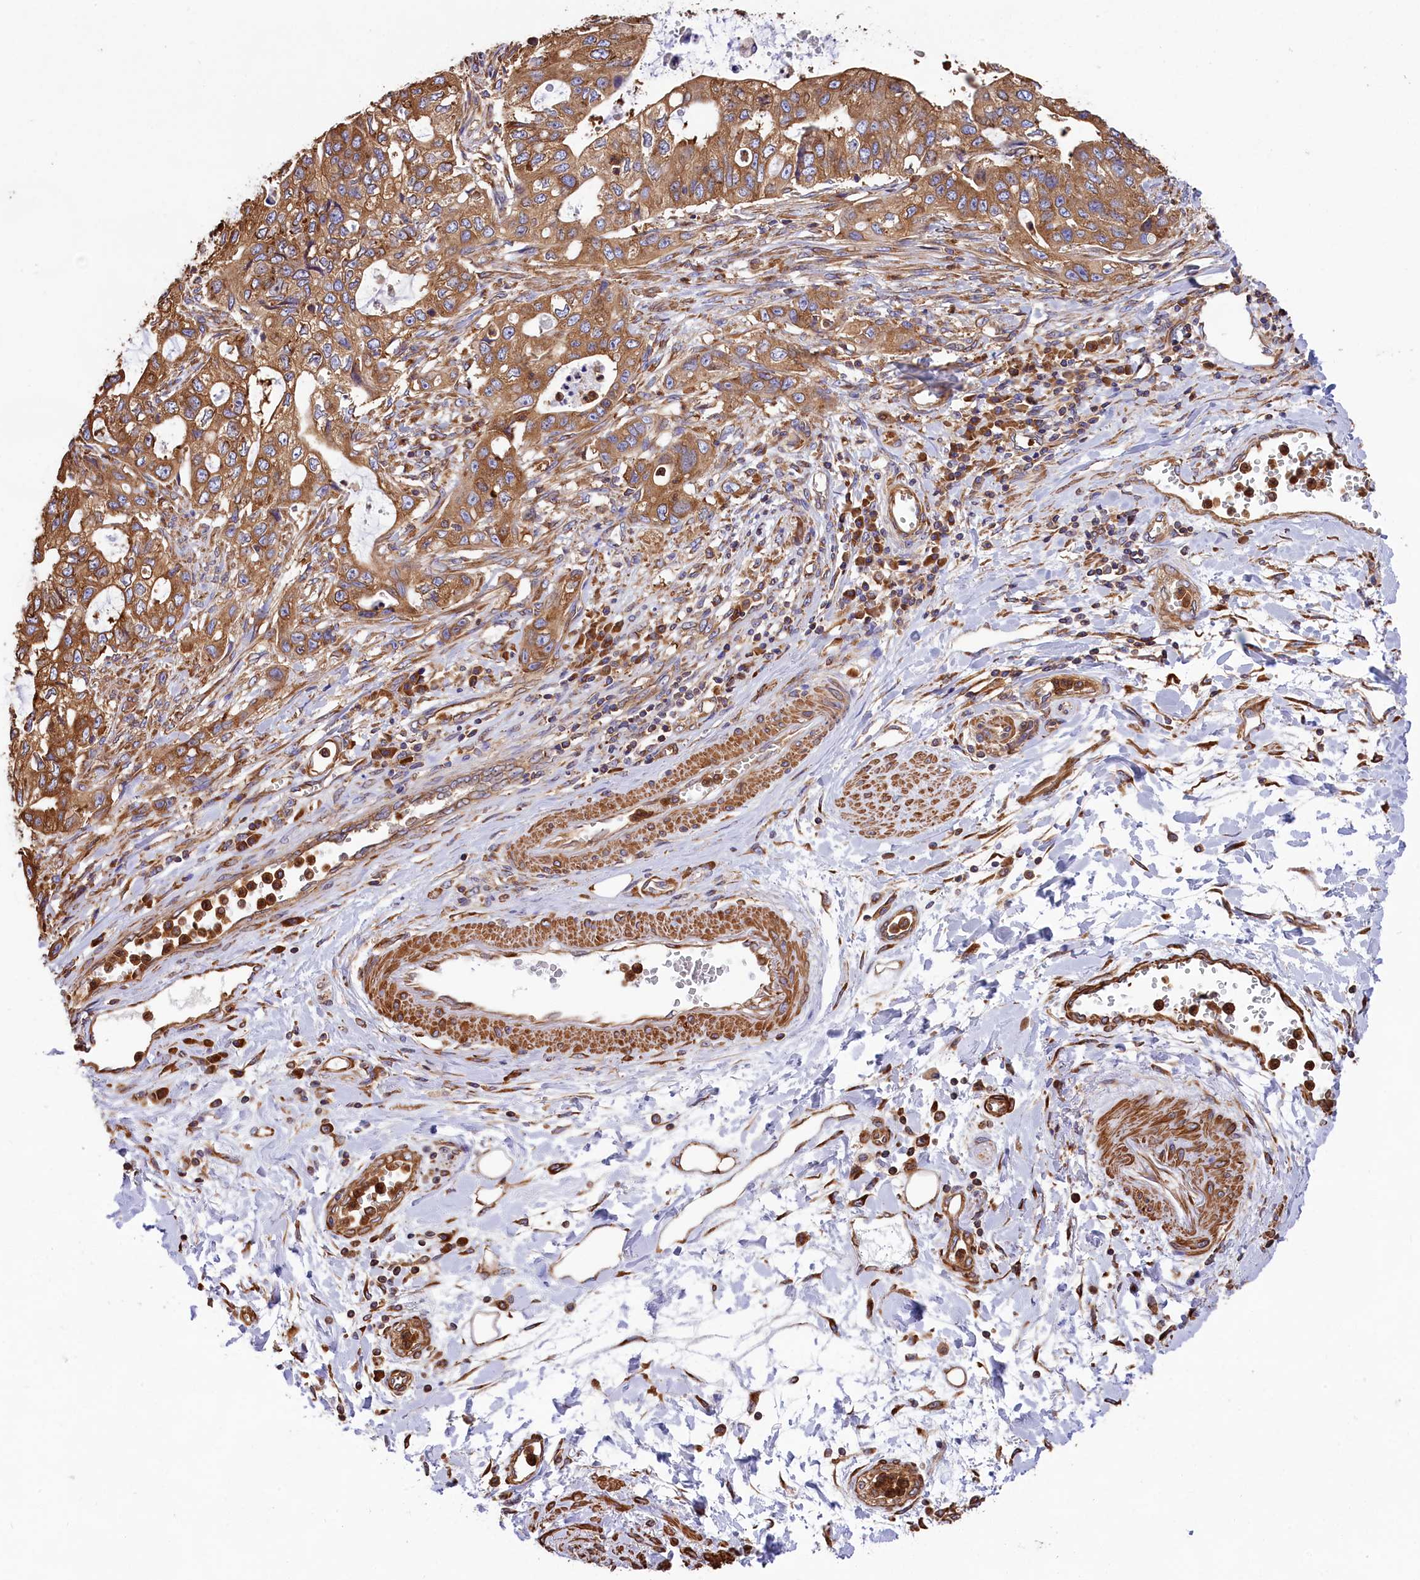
{"staining": {"intensity": "moderate", "quantity": ">75%", "location": "cytoplasmic/membranous"}, "tissue": "stomach cancer", "cell_type": "Tumor cells", "image_type": "cancer", "snomed": [{"axis": "morphology", "description": "Adenocarcinoma, NOS"}, {"axis": "topography", "description": "Stomach, upper"}], "caption": "This micrograph reveals immunohistochemistry staining of stomach cancer (adenocarcinoma), with medium moderate cytoplasmic/membranous positivity in about >75% of tumor cells.", "gene": "GYS1", "patient": {"sex": "female", "age": 52}}